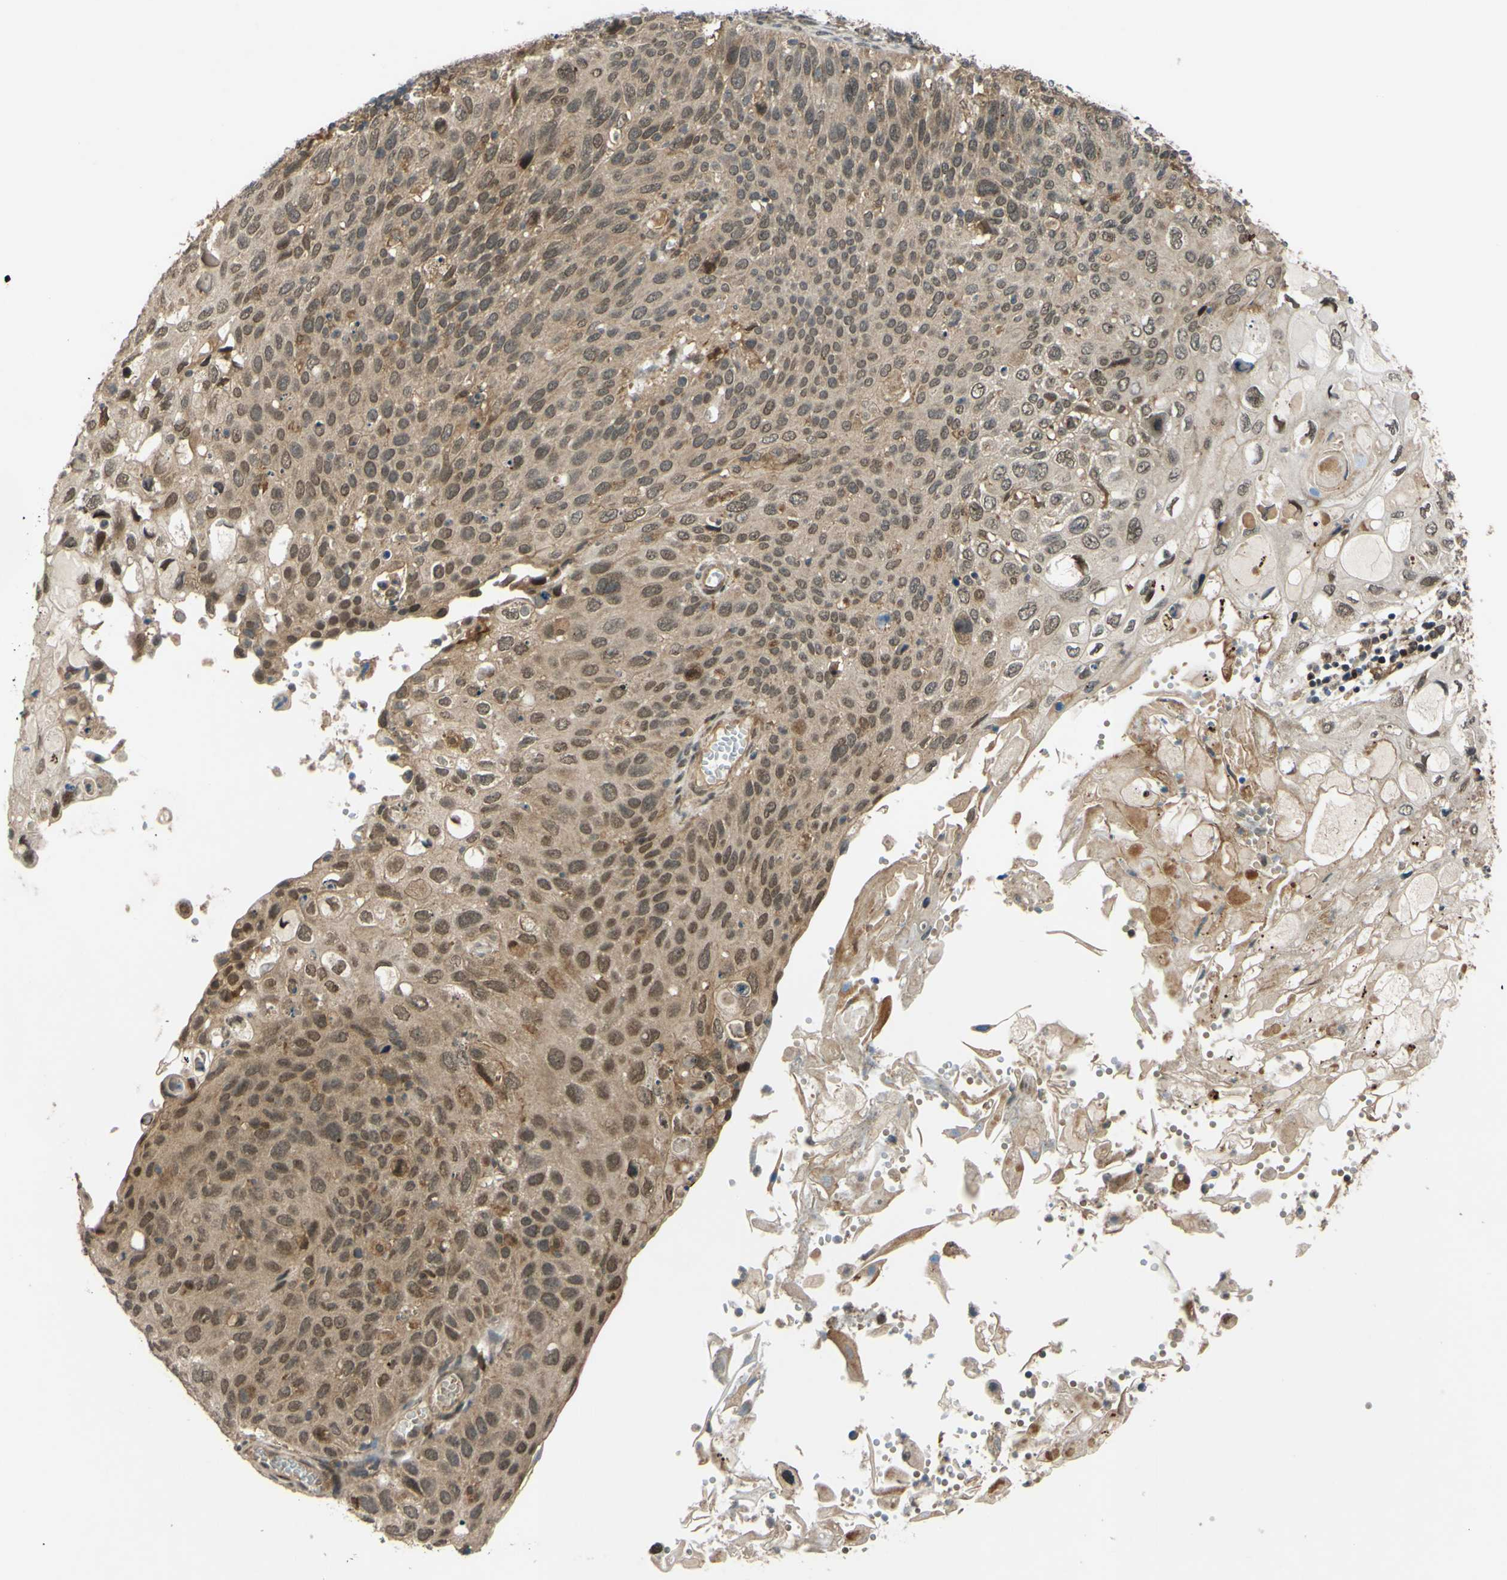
{"staining": {"intensity": "weak", "quantity": ">75%", "location": "cytoplasmic/membranous,nuclear"}, "tissue": "cervical cancer", "cell_type": "Tumor cells", "image_type": "cancer", "snomed": [{"axis": "morphology", "description": "Squamous cell carcinoma, NOS"}, {"axis": "topography", "description": "Cervix"}], "caption": "Human cervical cancer stained for a protein (brown) reveals weak cytoplasmic/membranous and nuclear positive expression in approximately >75% of tumor cells.", "gene": "ABCC8", "patient": {"sex": "female", "age": 70}}